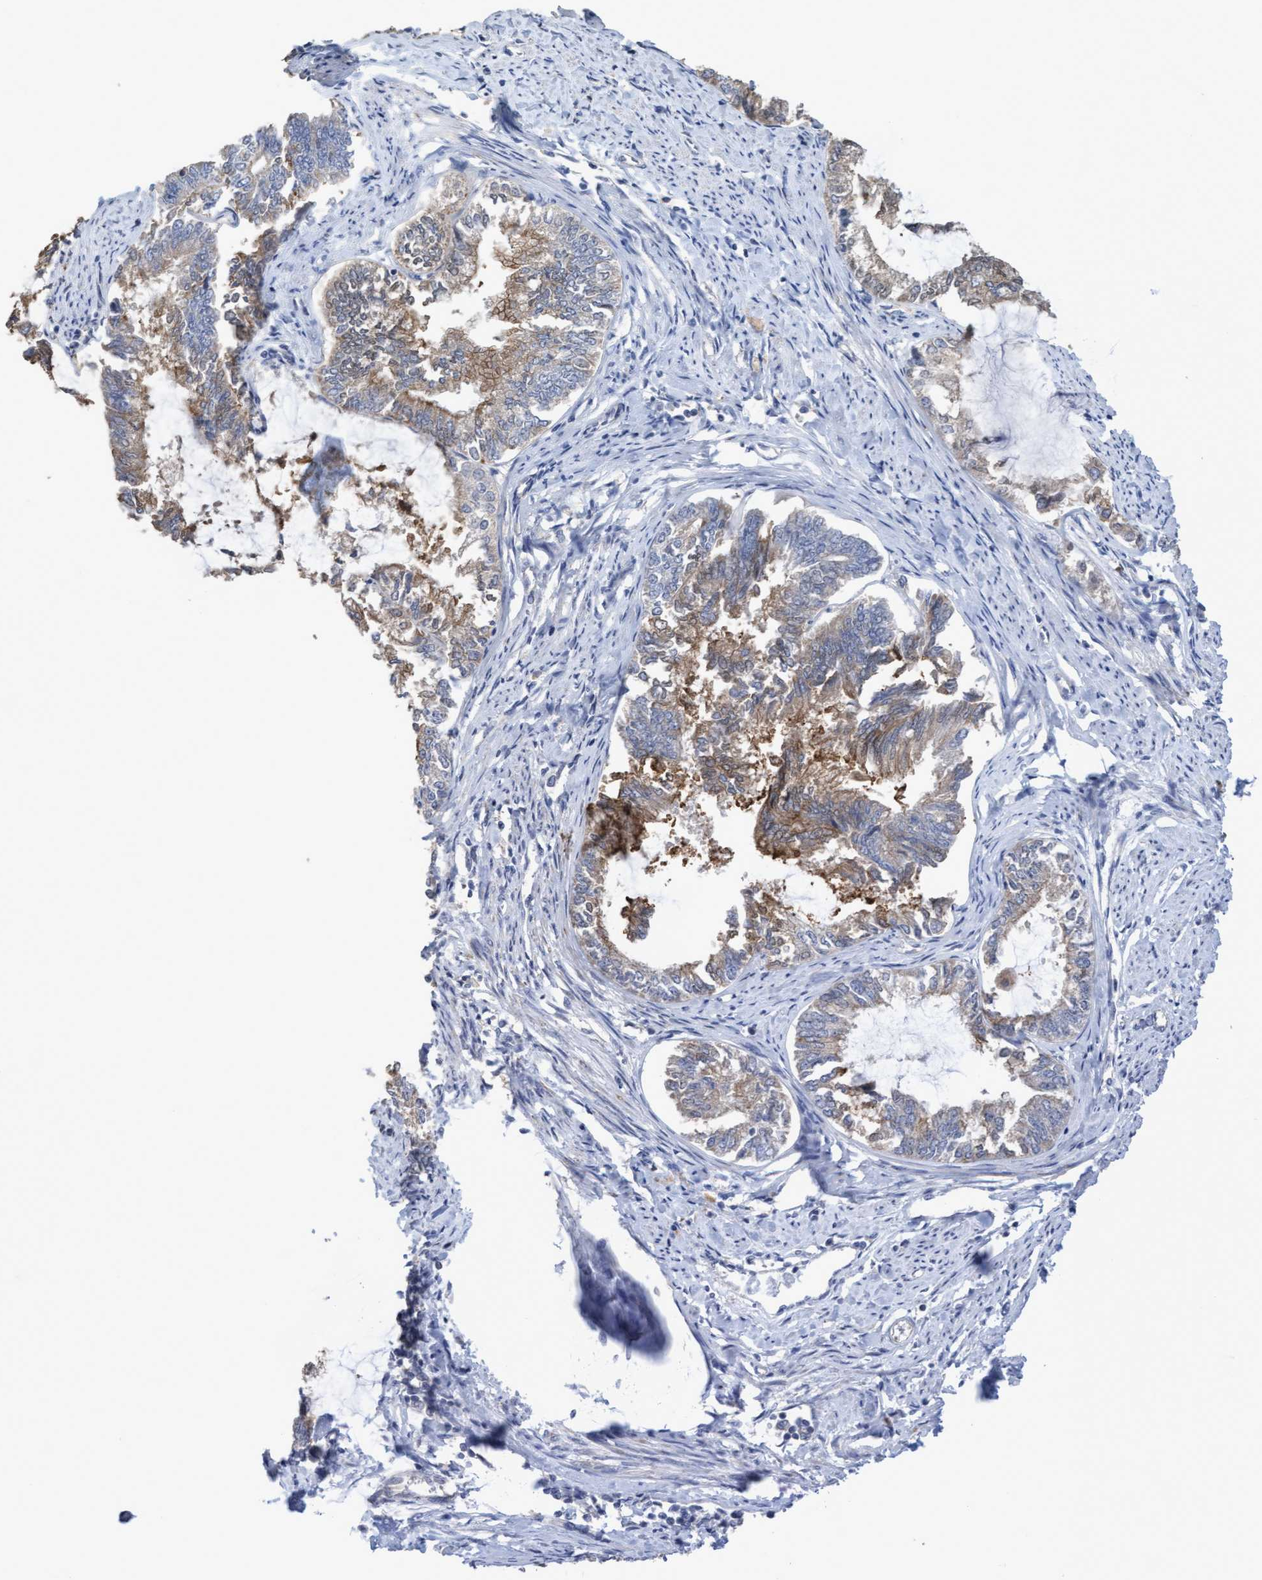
{"staining": {"intensity": "weak", "quantity": "25%-75%", "location": "cytoplasmic/membranous"}, "tissue": "endometrial cancer", "cell_type": "Tumor cells", "image_type": "cancer", "snomed": [{"axis": "morphology", "description": "Adenocarcinoma, NOS"}, {"axis": "topography", "description": "Endometrium"}], "caption": "Protein analysis of endometrial cancer (adenocarcinoma) tissue displays weak cytoplasmic/membranous expression in about 25%-75% of tumor cells.", "gene": "KRT24", "patient": {"sex": "female", "age": 86}}